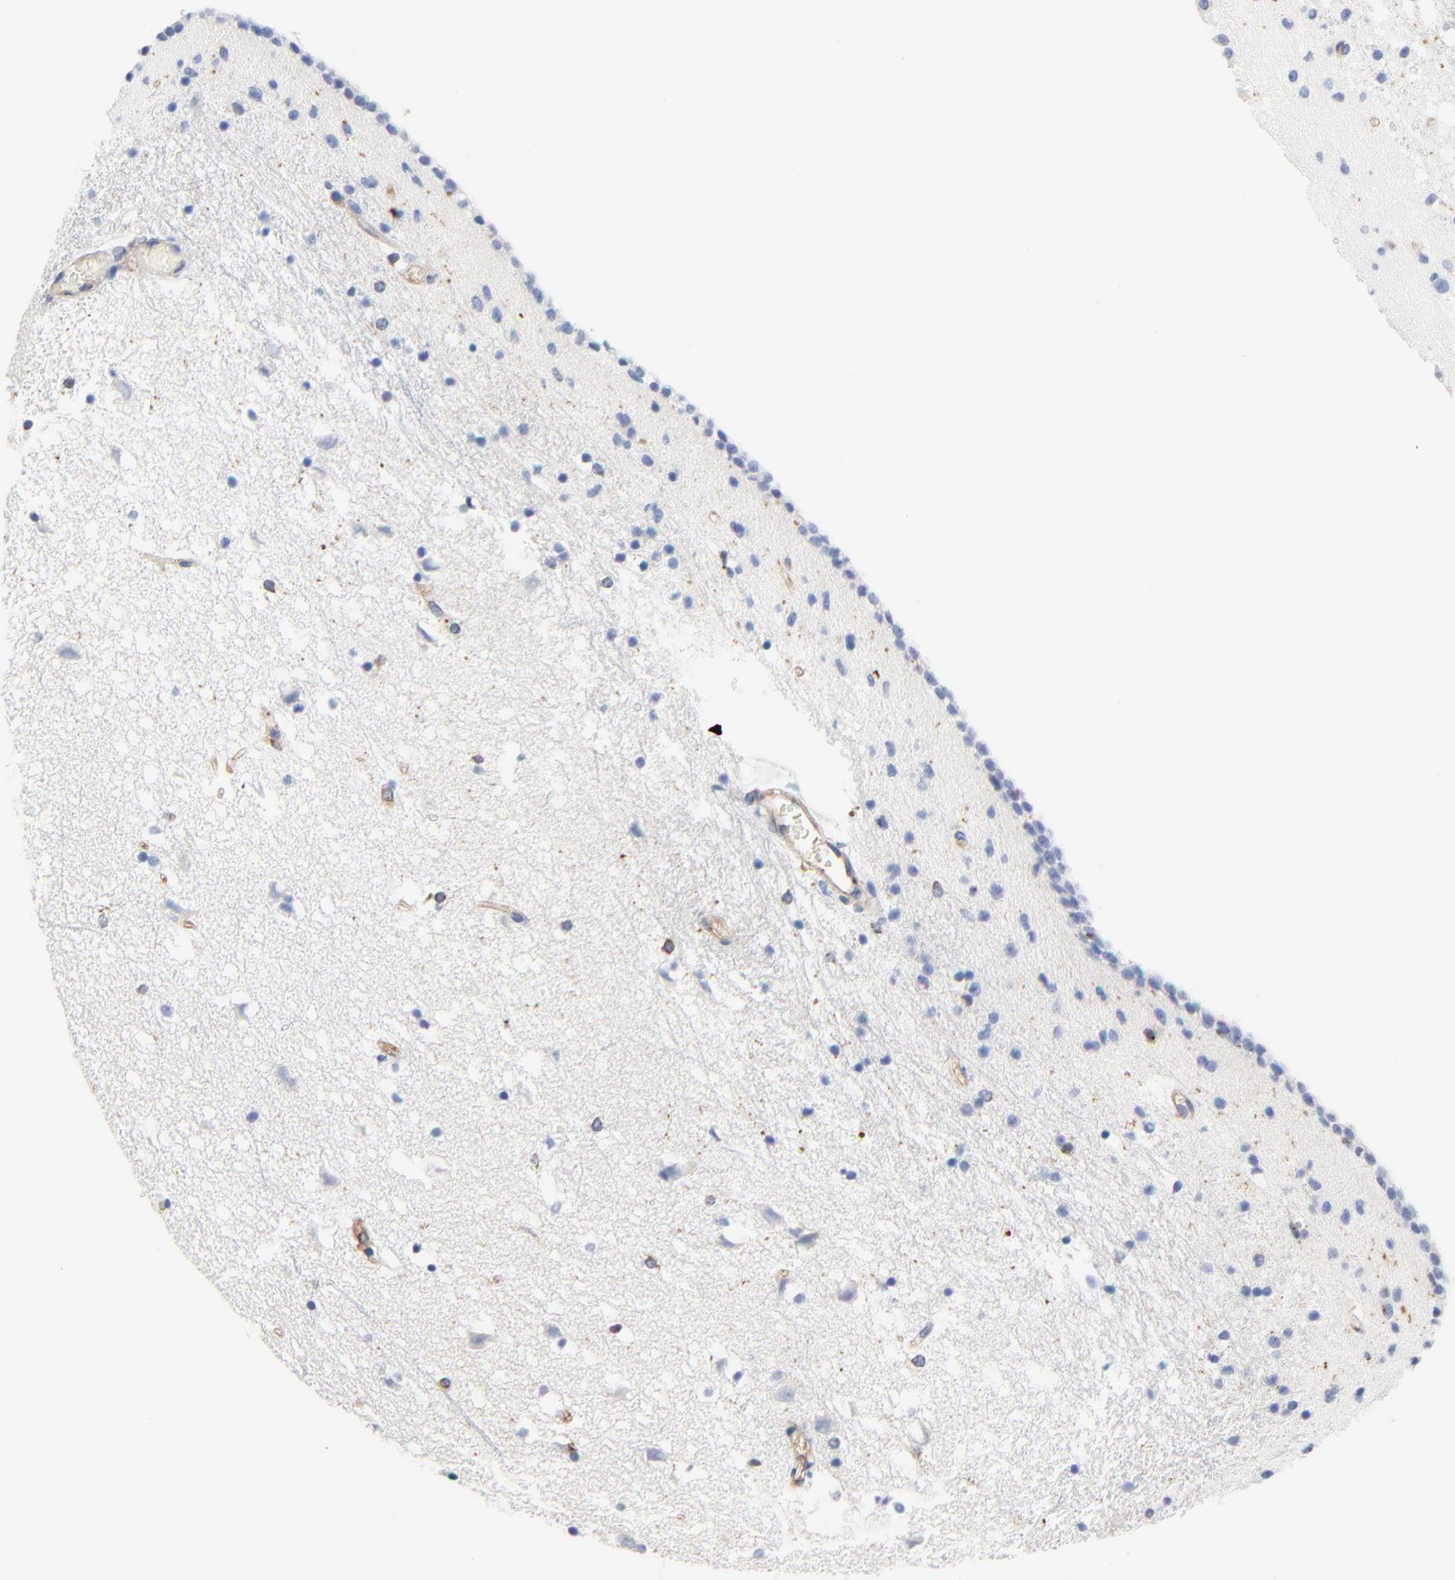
{"staining": {"intensity": "negative", "quantity": "none", "location": "none"}, "tissue": "caudate", "cell_type": "Glial cells", "image_type": "normal", "snomed": [{"axis": "morphology", "description": "Normal tissue, NOS"}, {"axis": "topography", "description": "Lateral ventricle wall"}], "caption": "The photomicrograph demonstrates no significant staining in glial cells of caudate. (Stains: DAB (3,3'-diaminobenzidine) IHC with hematoxylin counter stain, Microscopy: brightfield microscopy at high magnification).", "gene": "CD2AP", "patient": {"sex": "male", "age": 45}}